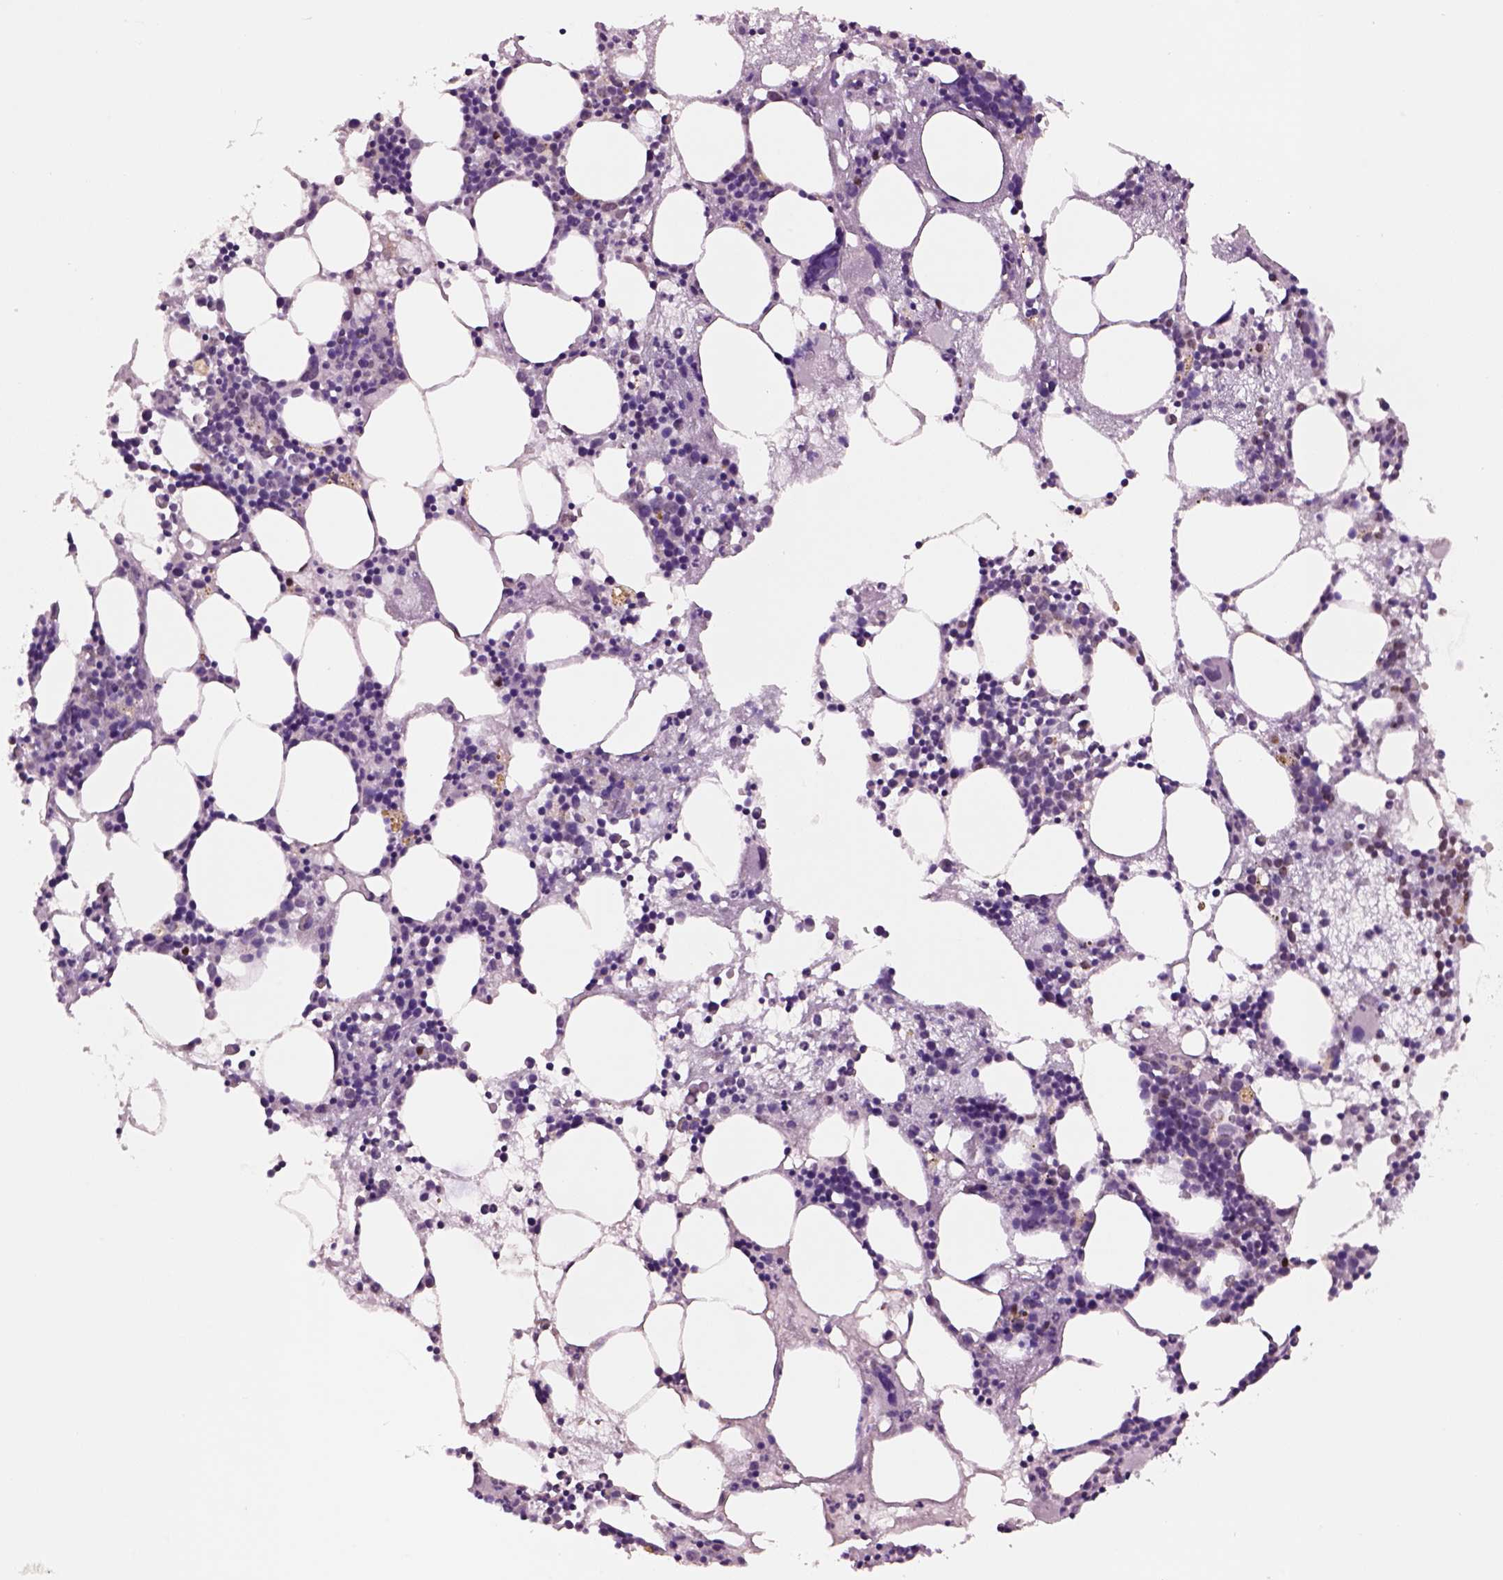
{"staining": {"intensity": "moderate", "quantity": "25%-75%", "location": "nuclear"}, "tissue": "bone marrow", "cell_type": "Hematopoietic cells", "image_type": "normal", "snomed": [{"axis": "morphology", "description": "Normal tissue, NOS"}, {"axis": "topography", "description": "Bone marrow"}], "caption": "IHC photomicrograph of normal human bone marrow stained for a protein (brown), which demonstrates medium levels of moderate nuclear staining in approximately 25%-75% of hematopoietic cells.", "gene": "DDX3X", "patient": {"sex": "male", "age": 54}}